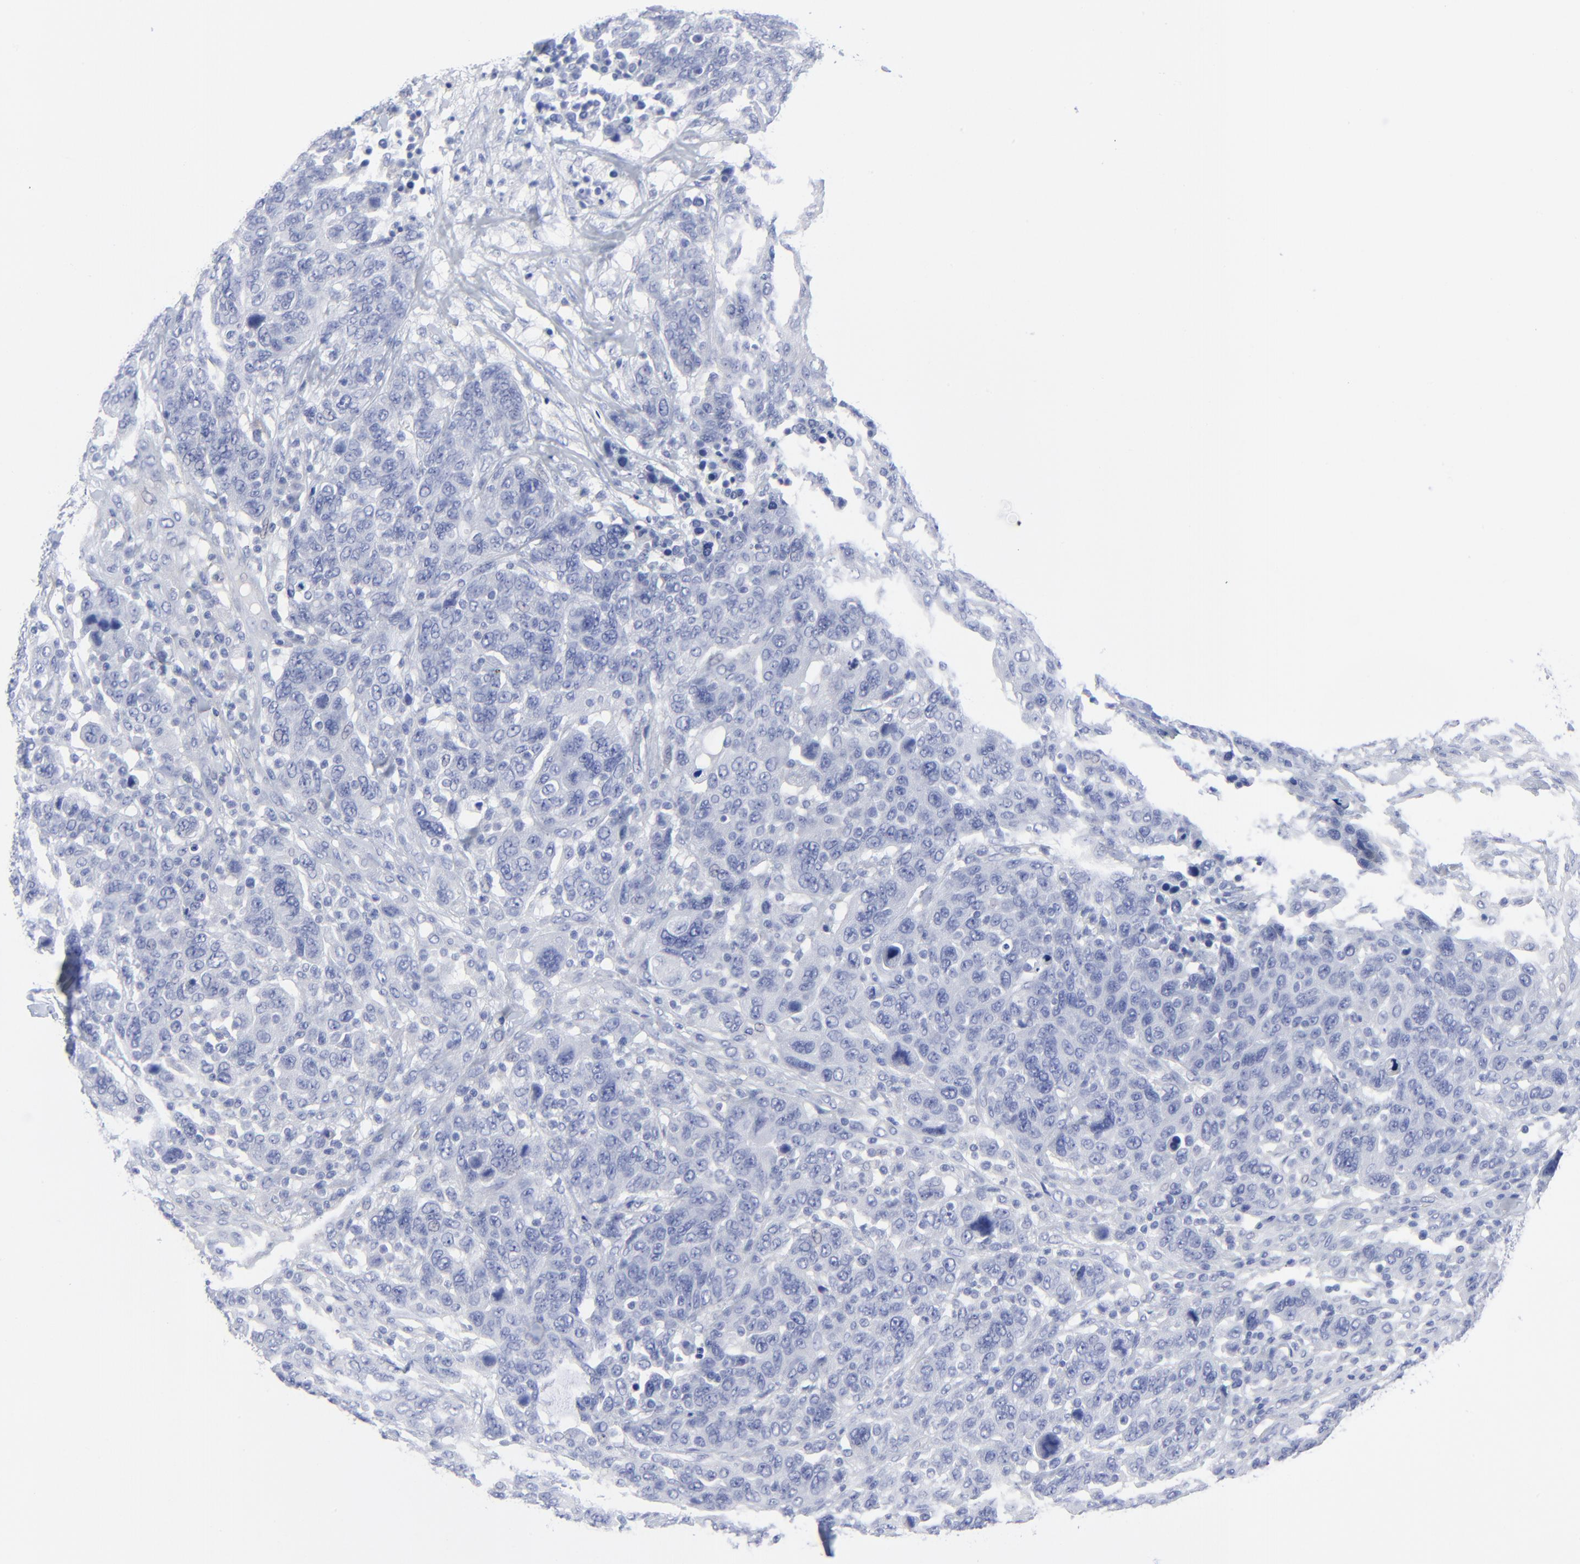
{"staining": {"intensity": "negative", "quantity": "none", "location": "none"}, "tissue": "breast cancer", "cell_type": "Tumor cells", "image_type": "cancer", "snomed": [{"axis": "morphology", "description": "Duct carcinoma"}, {"axis": "topography", "description": "Breast"}], "caption": "DAB (3,3'-diaminobenzidine) immunohistochemical staining of breast infiltrating ductal carcinoma shows no significant expression in tumor cells. The staining is performed using DAB brown chromogen with nuclei counter-stained in using hematoxylin.", "gene": "PSD3", "patient": {"sex": "female", "age": 37}}